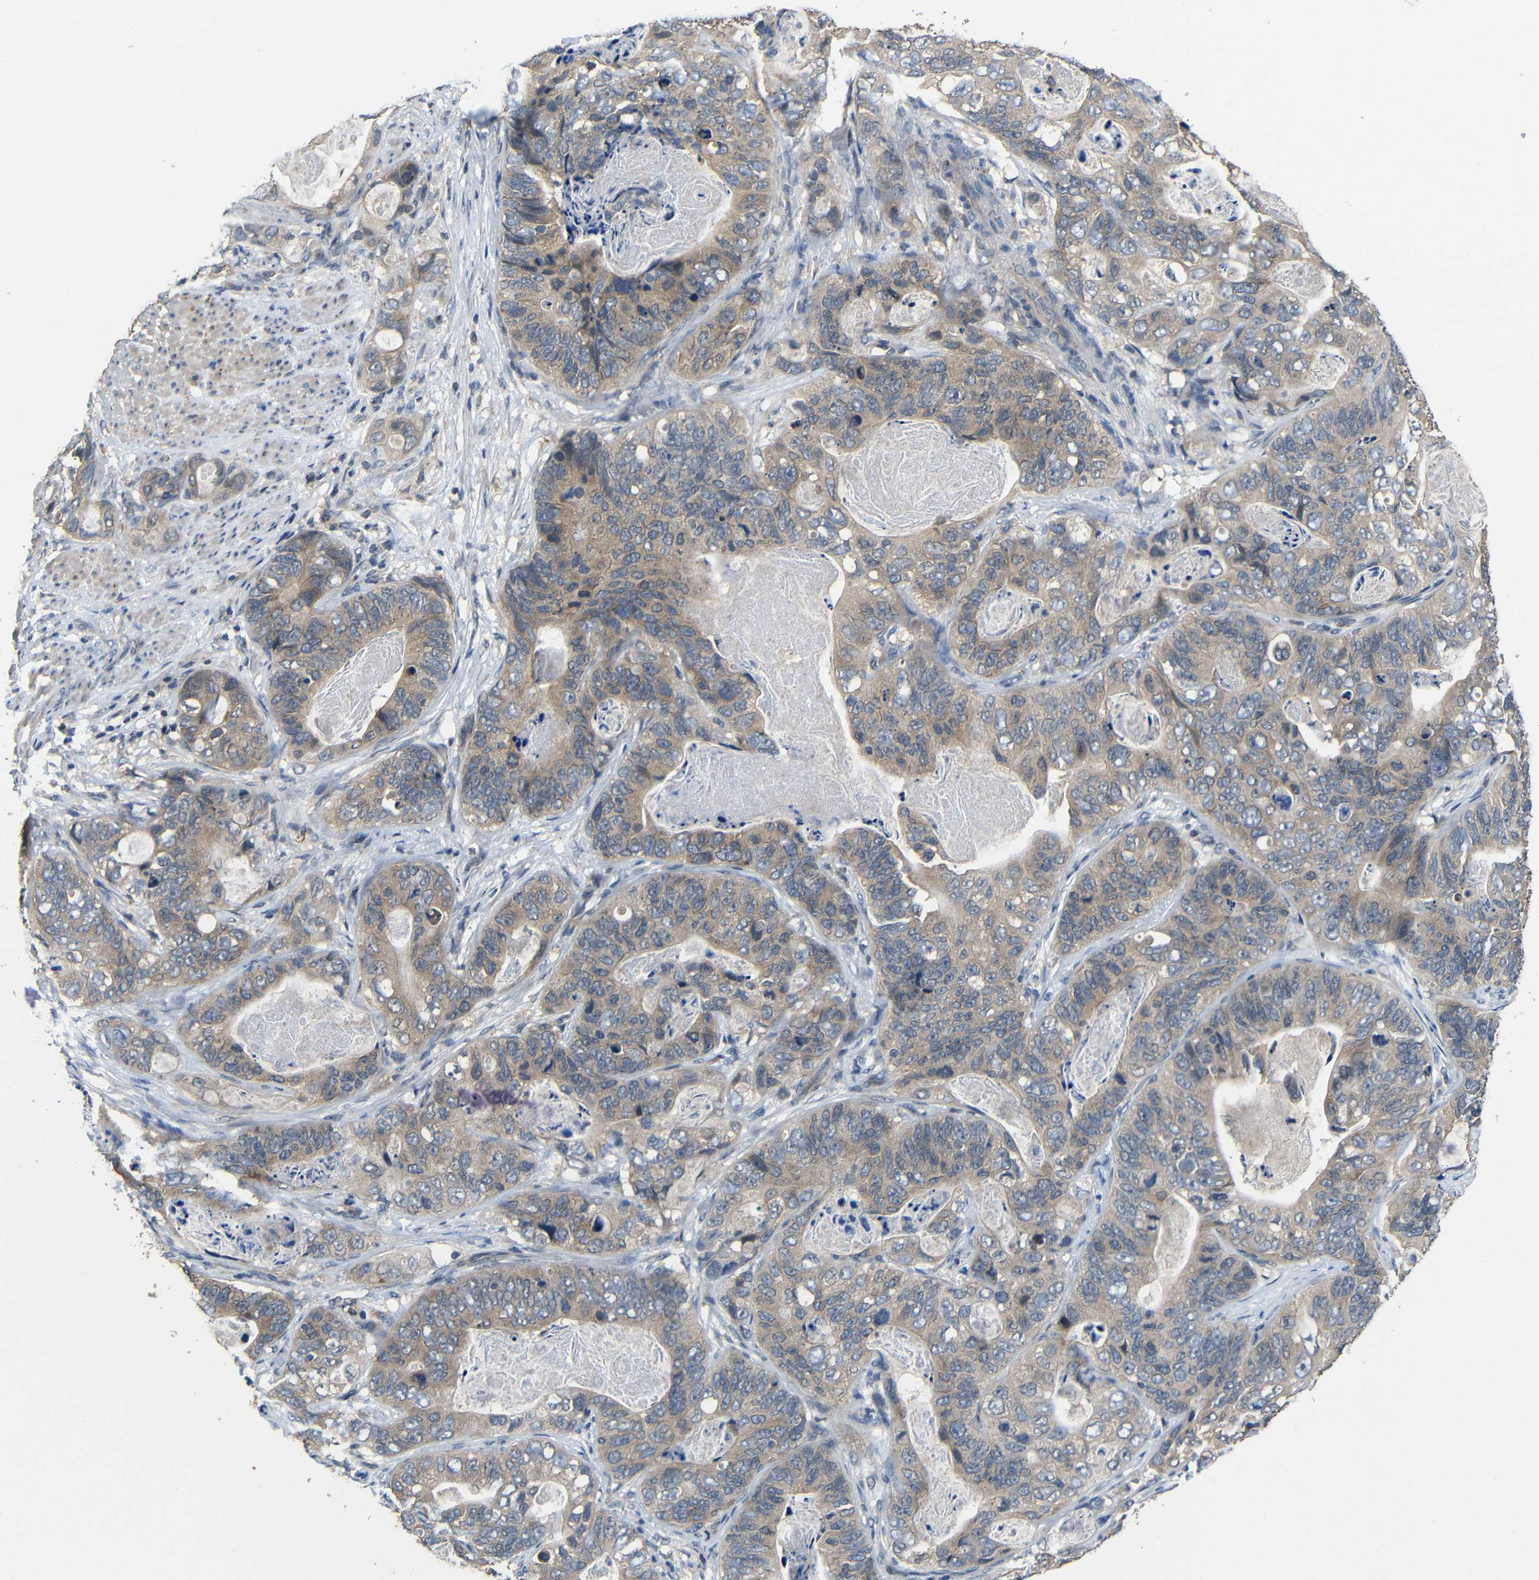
{"staining": {"intensity": "moderate", "quantity": "25%-75%", "location": "cytoplasmic/membranous"}, "tissue": "stomach cancer", "cell_type": "Tumor cells", "image_type": "cancer", "snomed": [{"axis": "morphology", "description": "Adenocarcinoma, NOS"}, {"axis": "topography", "description": "Stomach"}], "caption": "This is a micrograph of immunohistochemistry (IHC) staining of stomach cancer, which shows moderate positivity in the cytoplasmic/membranous of tumor cells.", "gene": "C6orf89", "patient": {"sex": "female", "age": 89}}